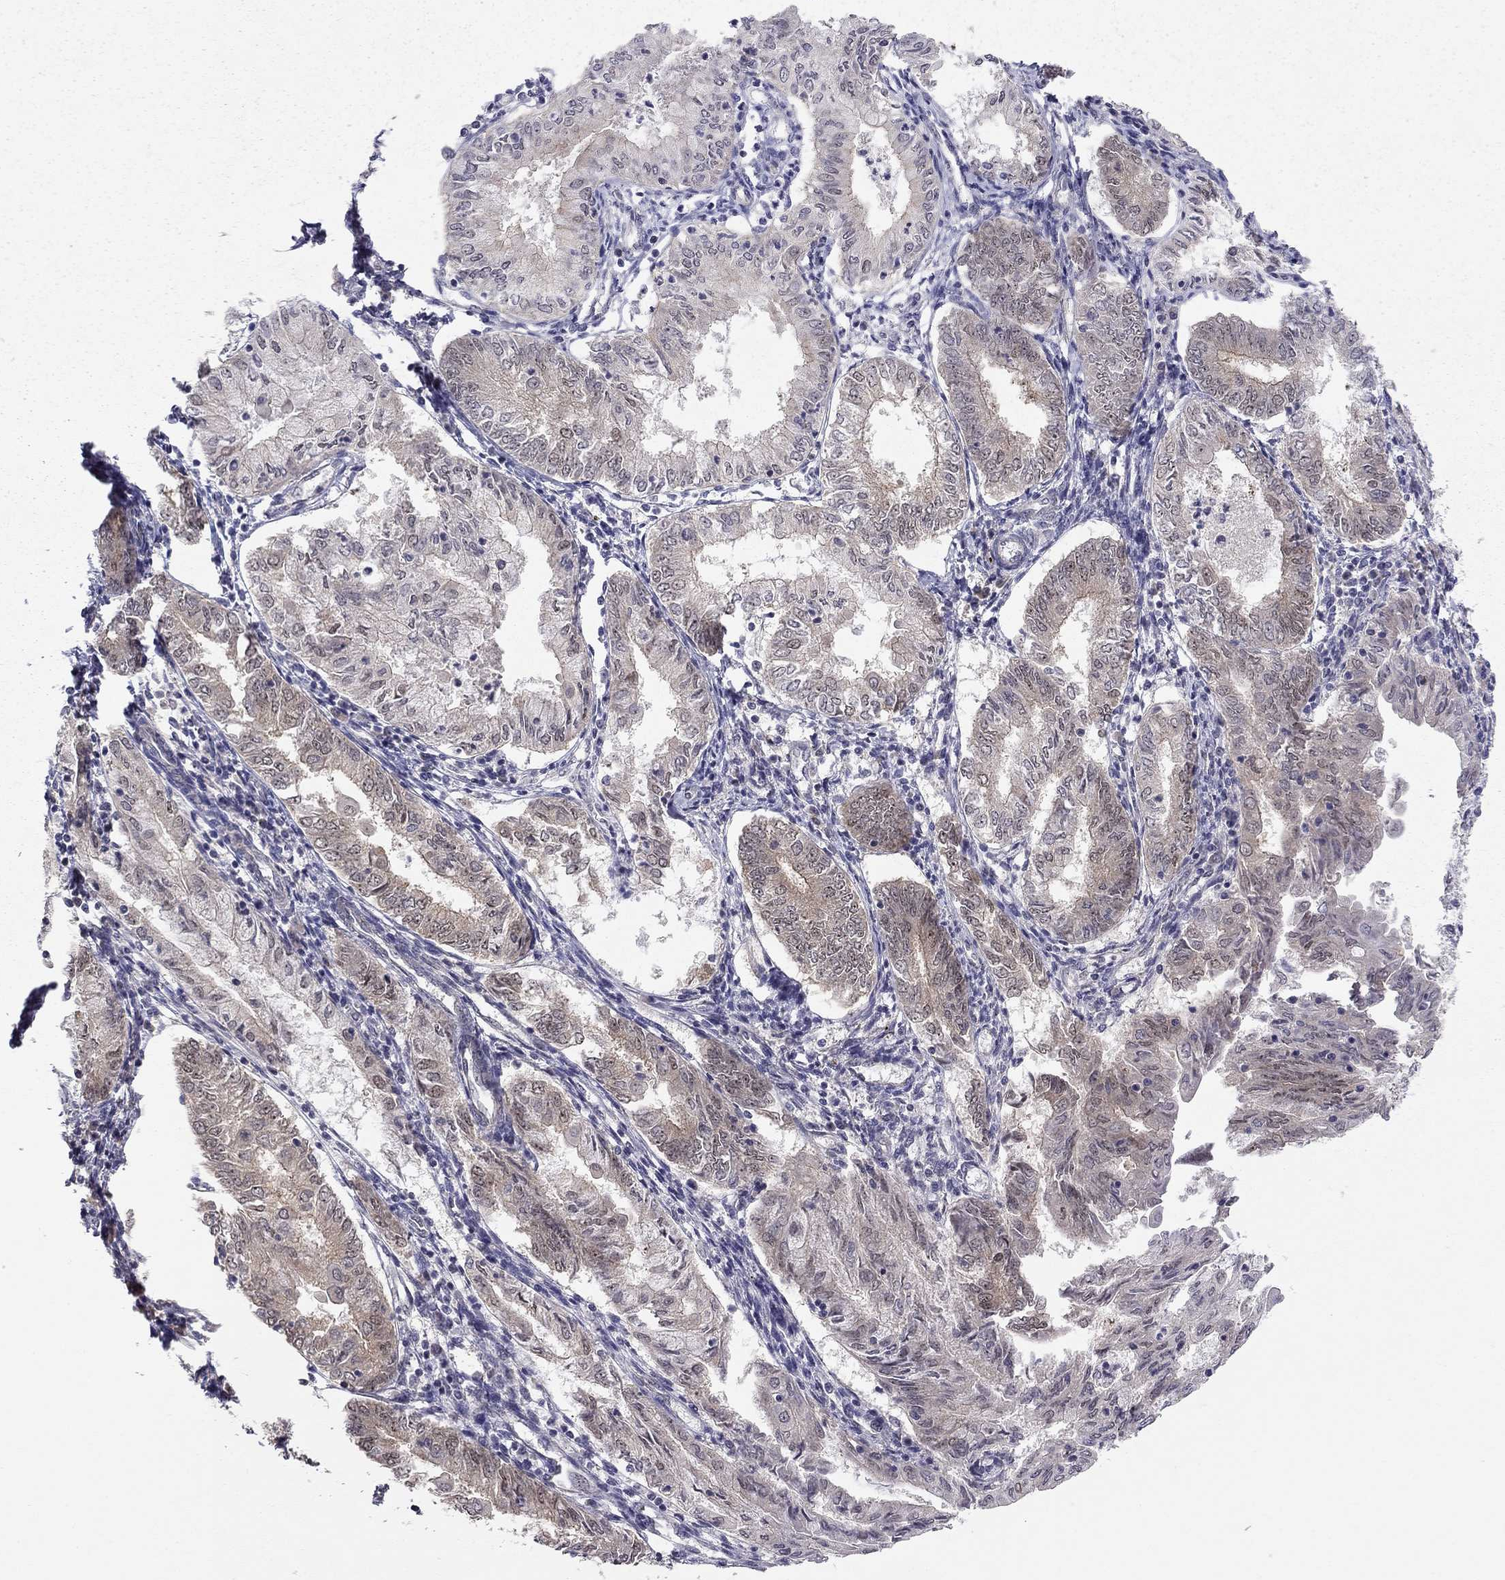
{"staining": {"intensity": "weak", "quantity": "25%-75%", "location": "cytoplasmic/membranous"}, "tissue": "endometrial cancer", "cell_type": "Tumor cells", "image_type": "cancer", "snomed": [{"axis": "morphology", "description": "Adenocarcinoma, NOS"}, {"axis": "topography", "description": "Endometrium"}], "caption": "An IHC histopathology image of tumor tissue is shown. Protein staining in brown shows weak cytoplasmic/membranous positivity in endometrial cancer within tumor cells. (DAB (3,3'-diaminobenzidine) IHC, brown staining for protein, blue staining for nuclei).", "gene": "STXBP6", "patient": {"sex": "female", "age": 68}}